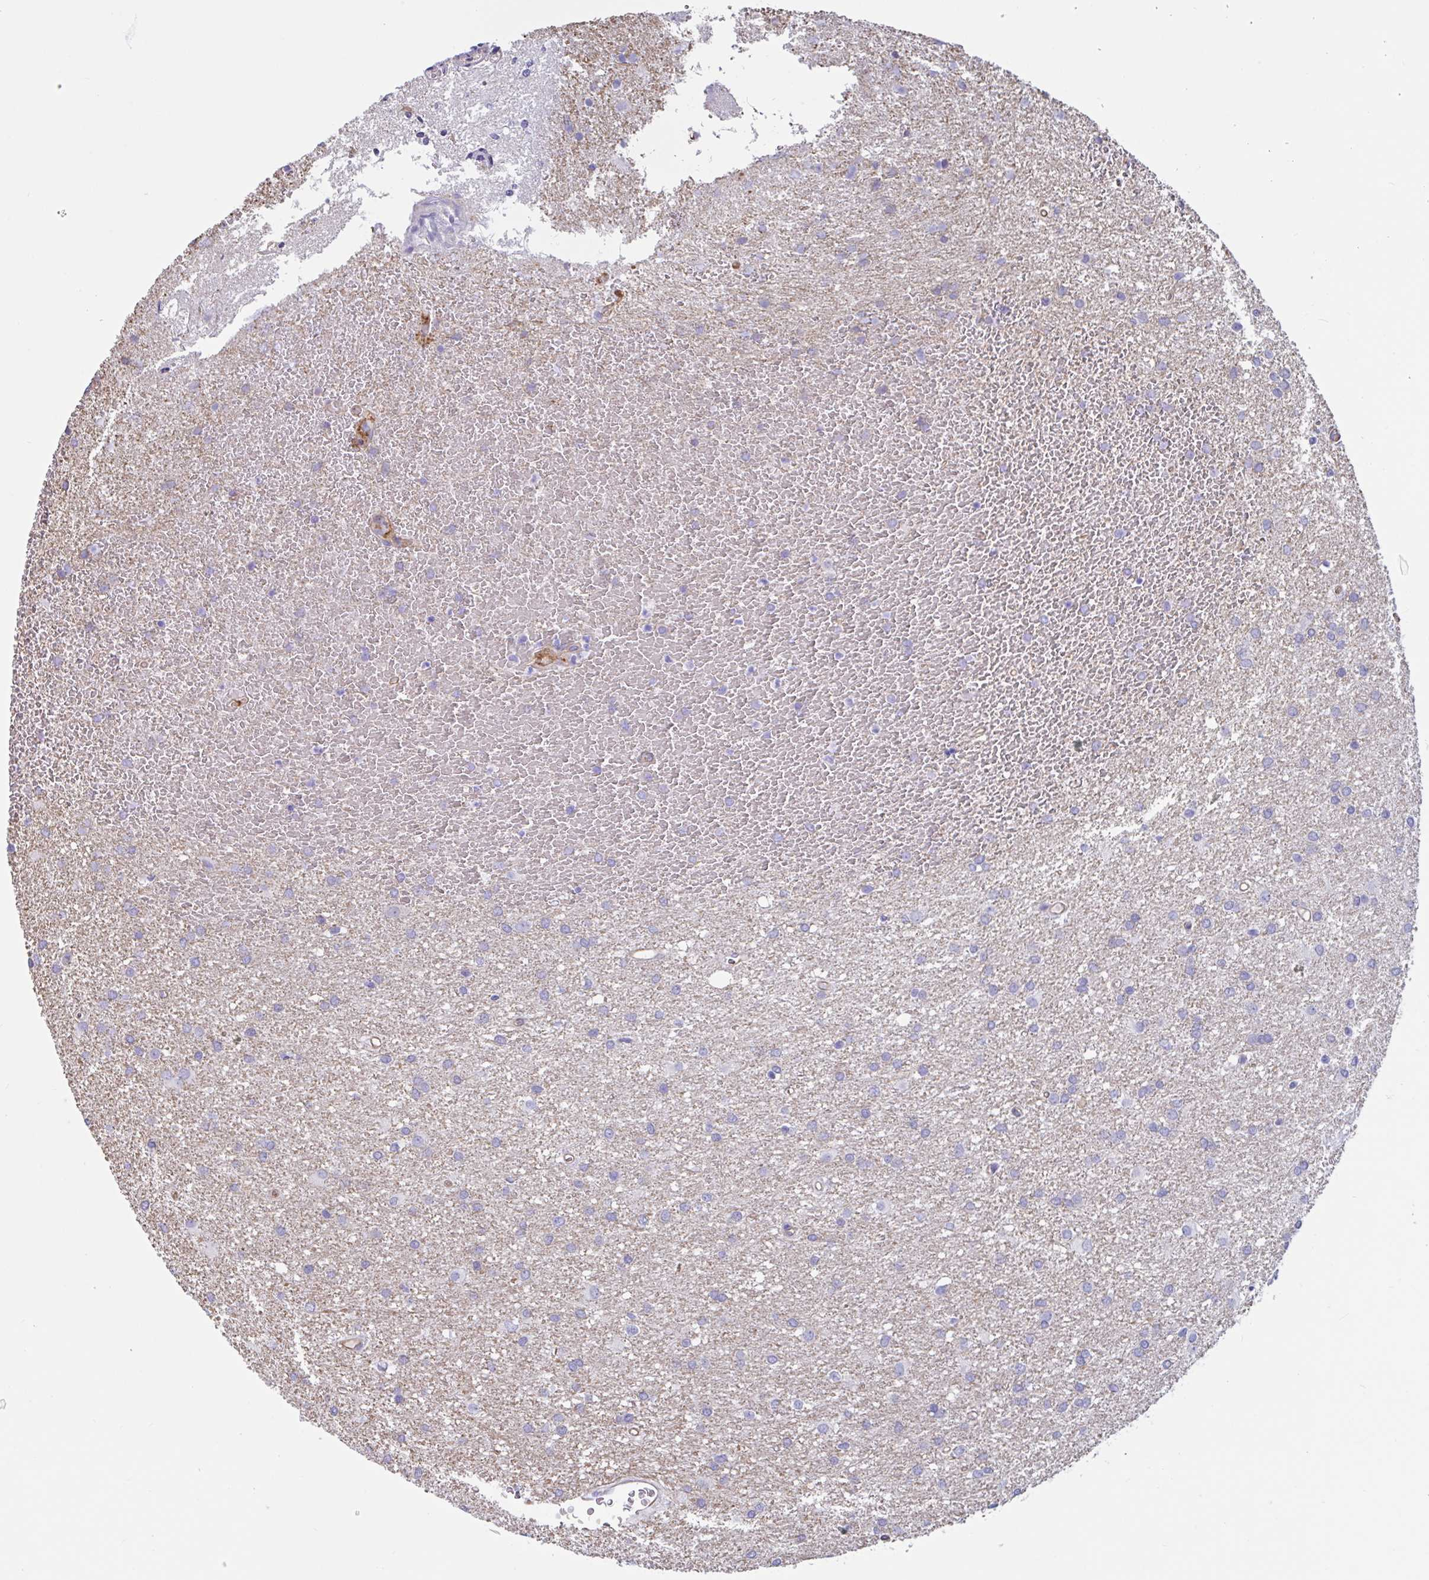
{"staining": {"intensity": "negative", "quantity": "none", "location": "none"}, "tissue": "glioma", "cell_type": "Tumor cells", "image_type": "cancer", "snomed": [{"axis": "morphology", "description": "Glioma, malignant, High grade"}, {"axis": "topography", "description": "Brain"}], "caption": "Malignant glioma (high-grade) stained for a protein using IHC demonstrates no positivity tumor cells.", "gene": "RPL22L1", "patient": {"sex": "female", "age": 50}}